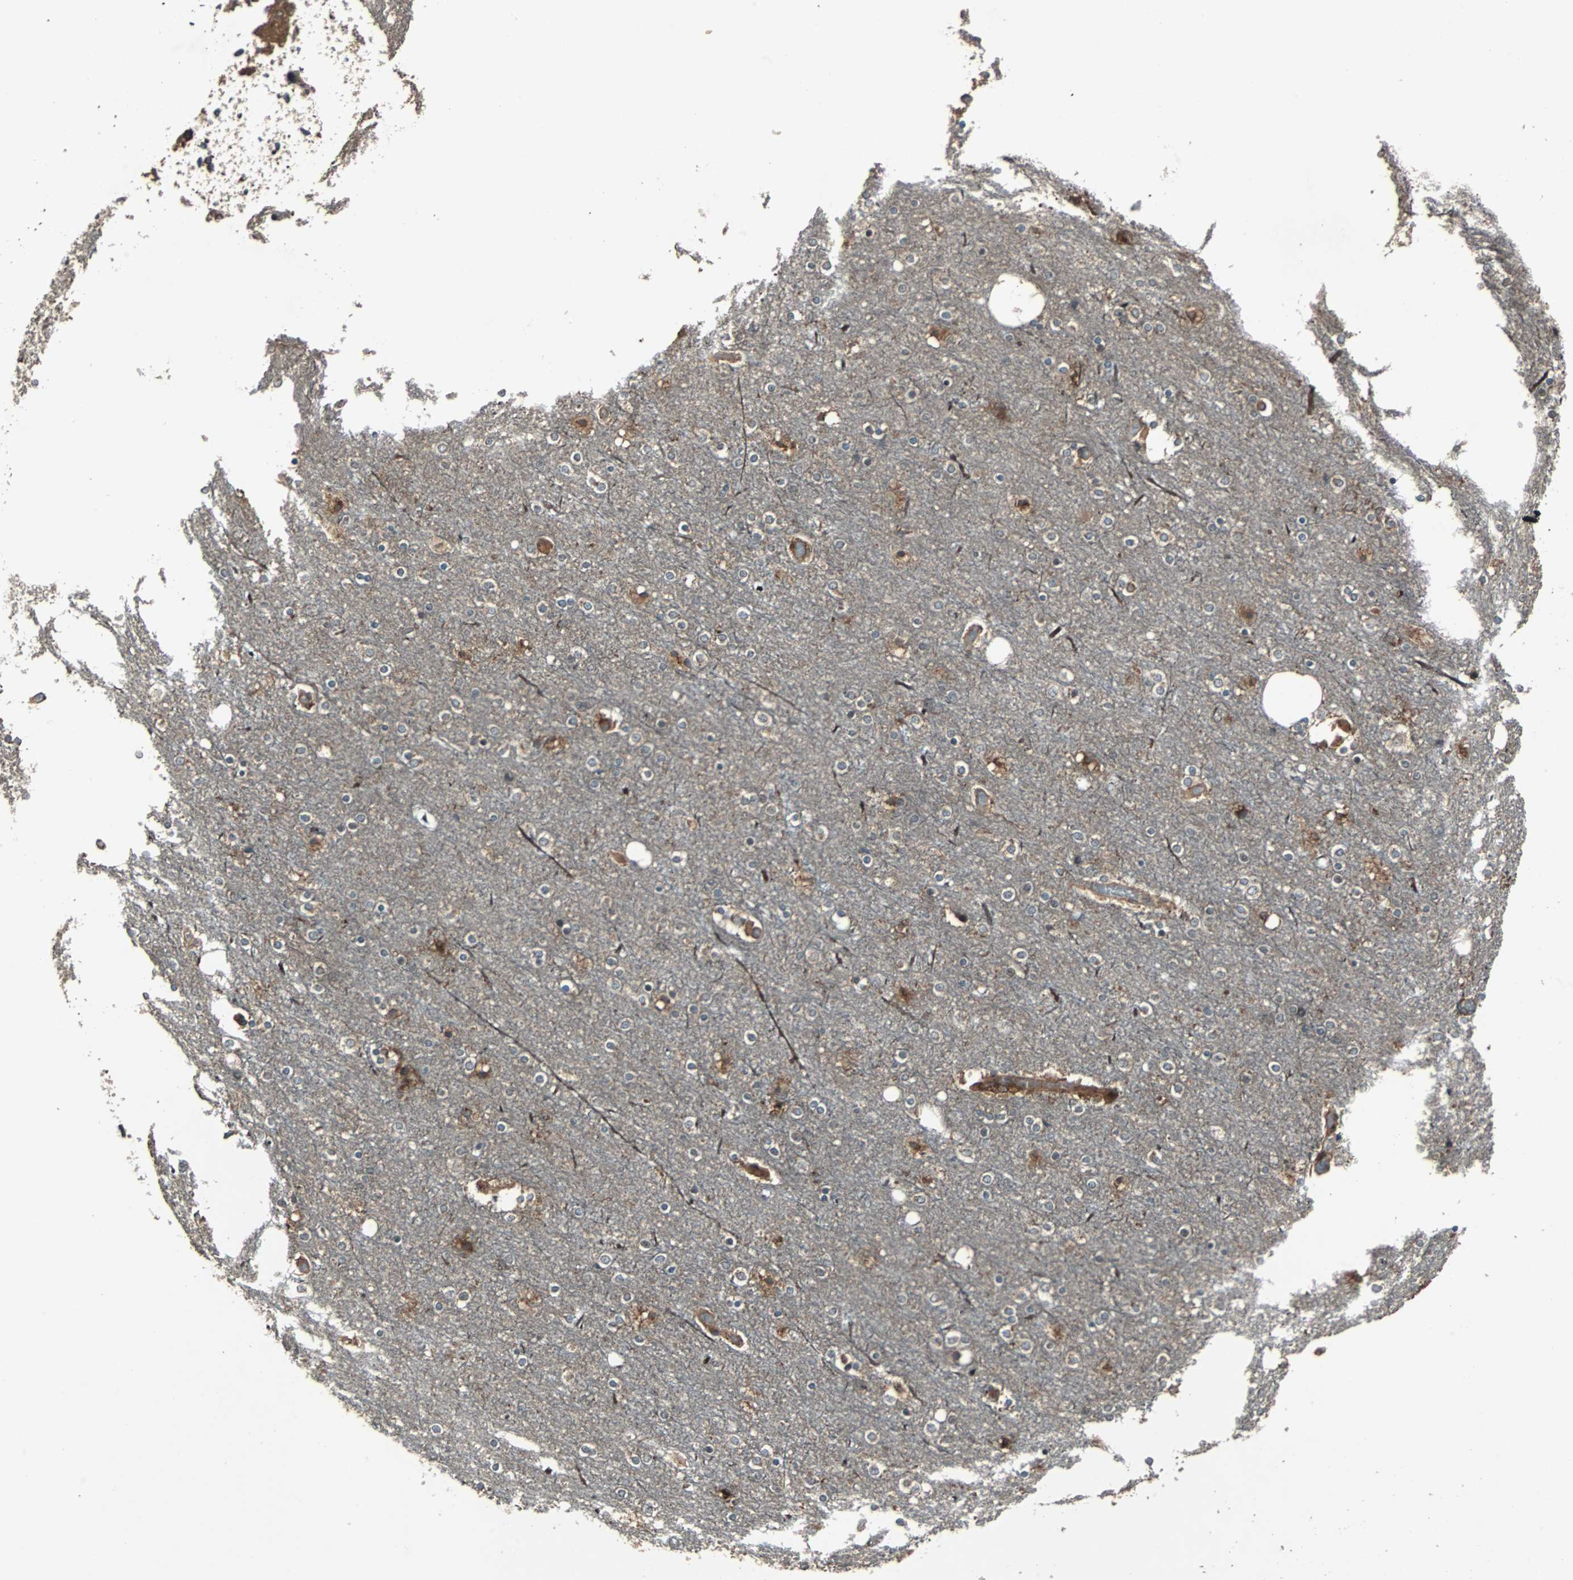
{"staining": {"intensity": "moderate", "quantity": ">75%", "location": "cytoplasmic/membranous"}, "tissue": "cerebral cortex", "cell_type": "Endothelial cells", "image_type": "normal", "snomed": [{"axis": "morphology", "description": "Normal tissue, NOS"}, {"axis": "topography", "description": "Cerebral cortex"}], "caption": "Immunohistochemical staining of unremarkable human cerebral cortex exhibits medium levels of moderate cytoplasmic/membranous staining in about >75% of endothelial cells.", "gene": "RAB7A", "patient": {"sex": "female", "age": 54}}